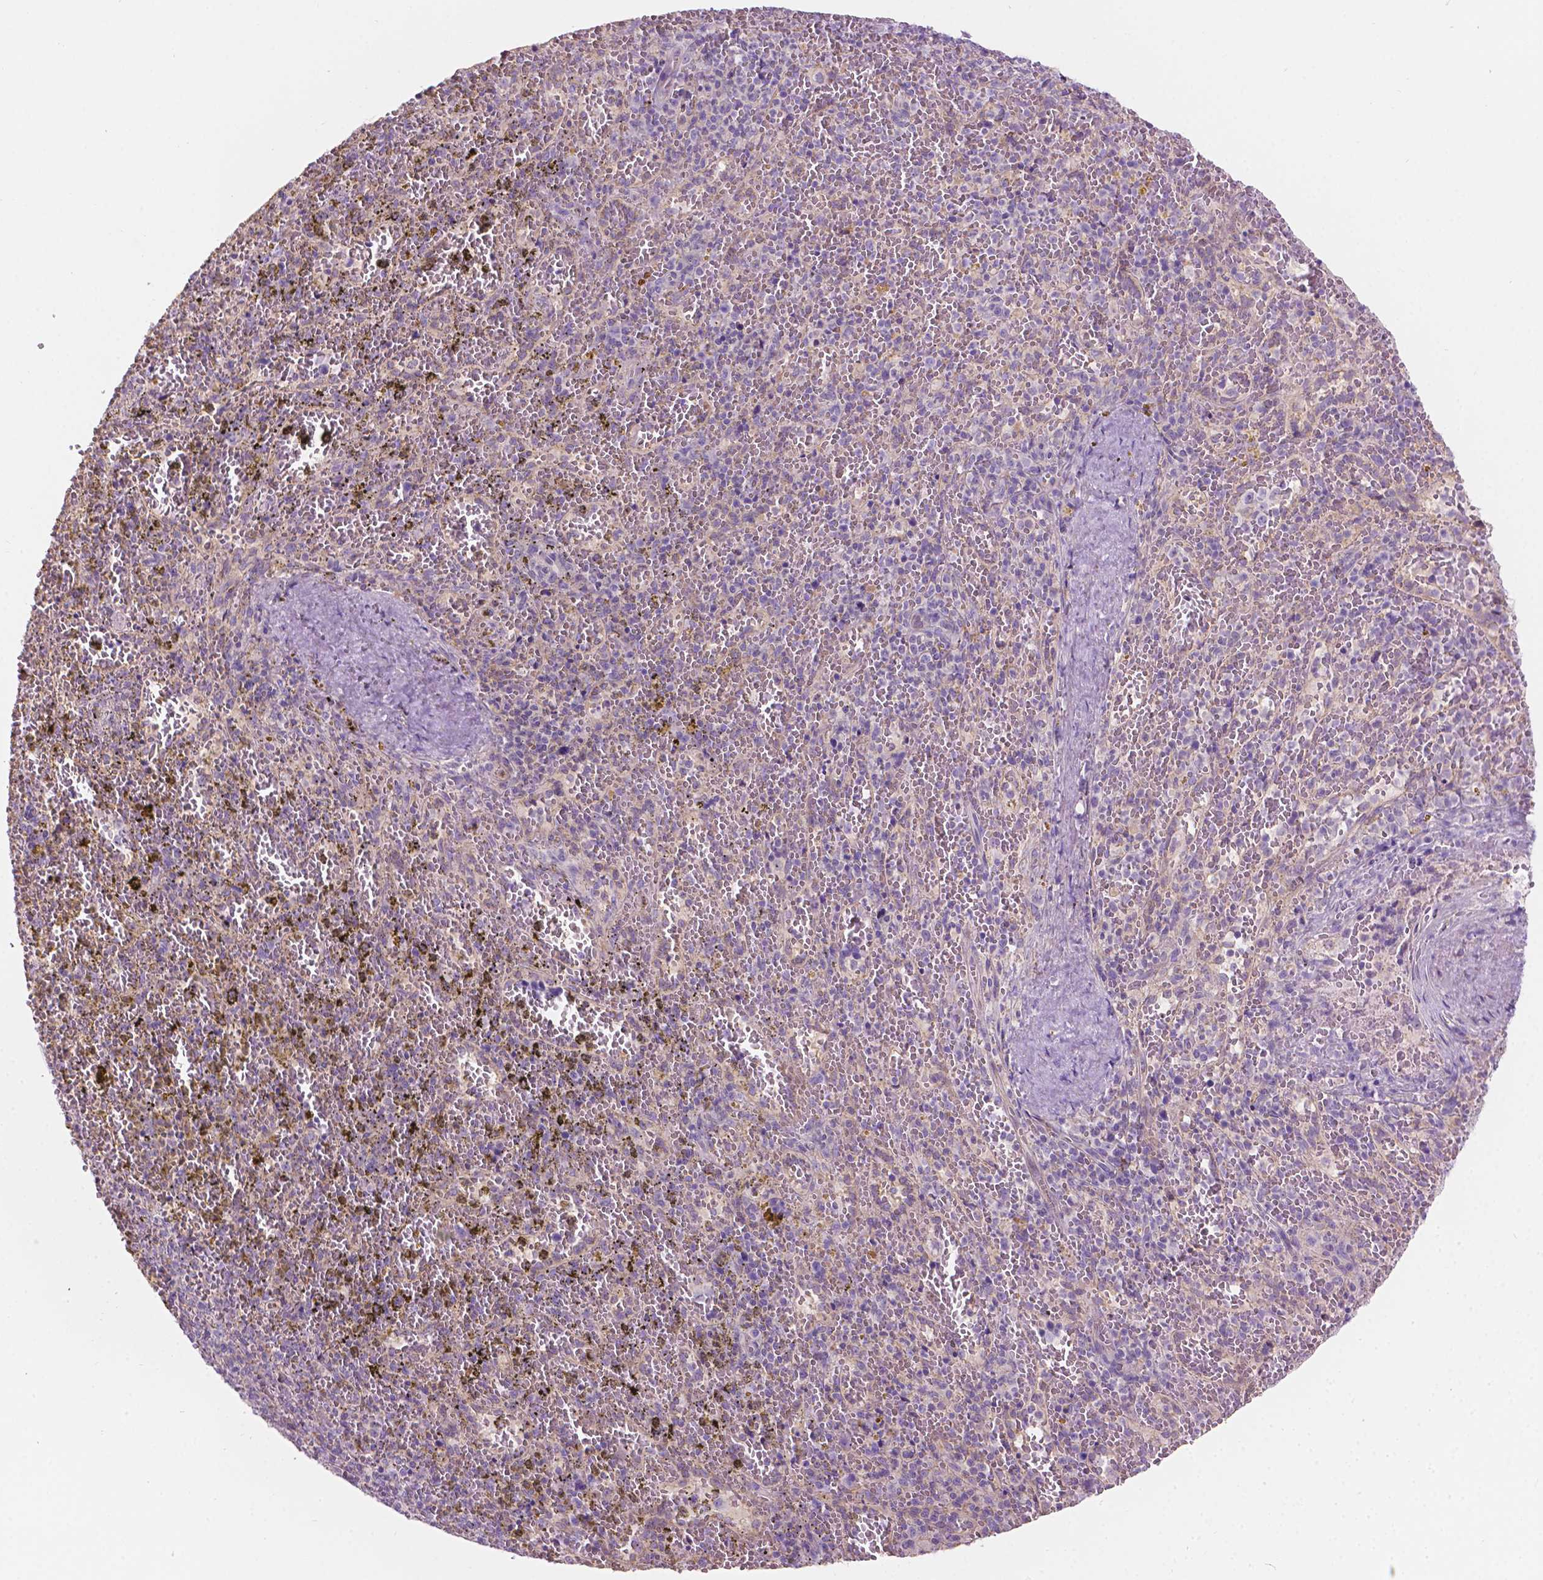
{"staining": {"intensity": "negative", "quantity": "none", "location": "none"}, "tissue": "spleen", "cell_type": "Cells in red pulp", "image_type": "normal", "snomed": [{"axis": "morphology", "description": "Normal tissue, NOS"}, {"axis": "topography", "description": "Spleen"}], "caption": "Human spleen stained for a protein using IHC exhibits no positivity in cells in red pulp.", "gene": "NOS1AP", "patient": {"sex": "female", "age": 50}}